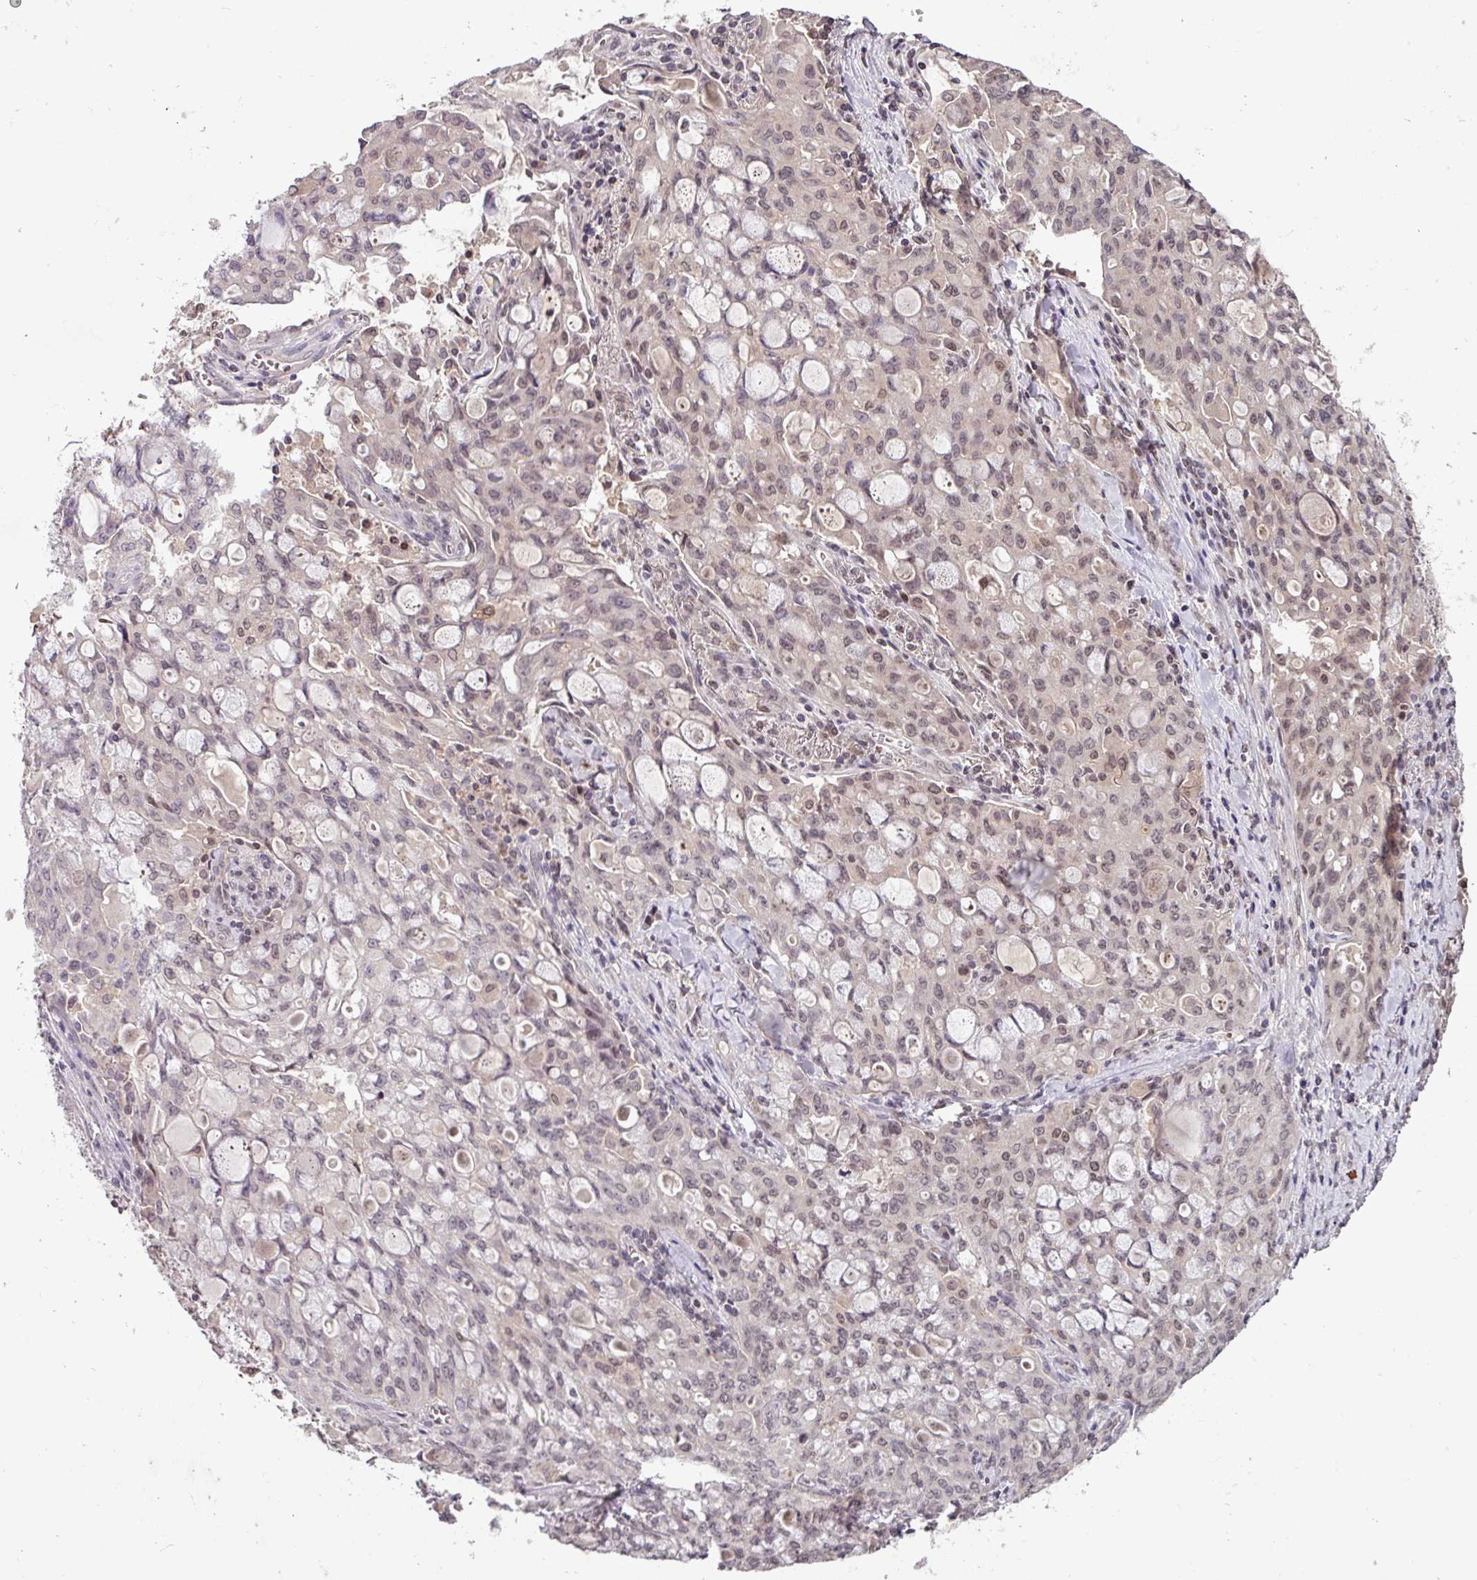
{"staining": {"intensity": "moderate", "quantity": "25%-75%", "location": "nuclear"}, "tissue": "lung cancer", "cell_type": "Tumor cells", "image_type": "cancer", "snomed": [{"axis": "morphology", "description": "Adenocarcinoma, NOS"}, {"axis": "topography", "description": "Lung"}], "caption": "Immunohistochemistry (IHC) micrograph of neoplastic tissue: human adenocarcinoma (lung) stained using IHC demonstrates medium levels of moderate protein expression localized specifically in the nuclear of tumor cells, appearing as a nuclear brown color.", "gene": "SLC5A10", "patient": {"sex": "female", "age": 44}}